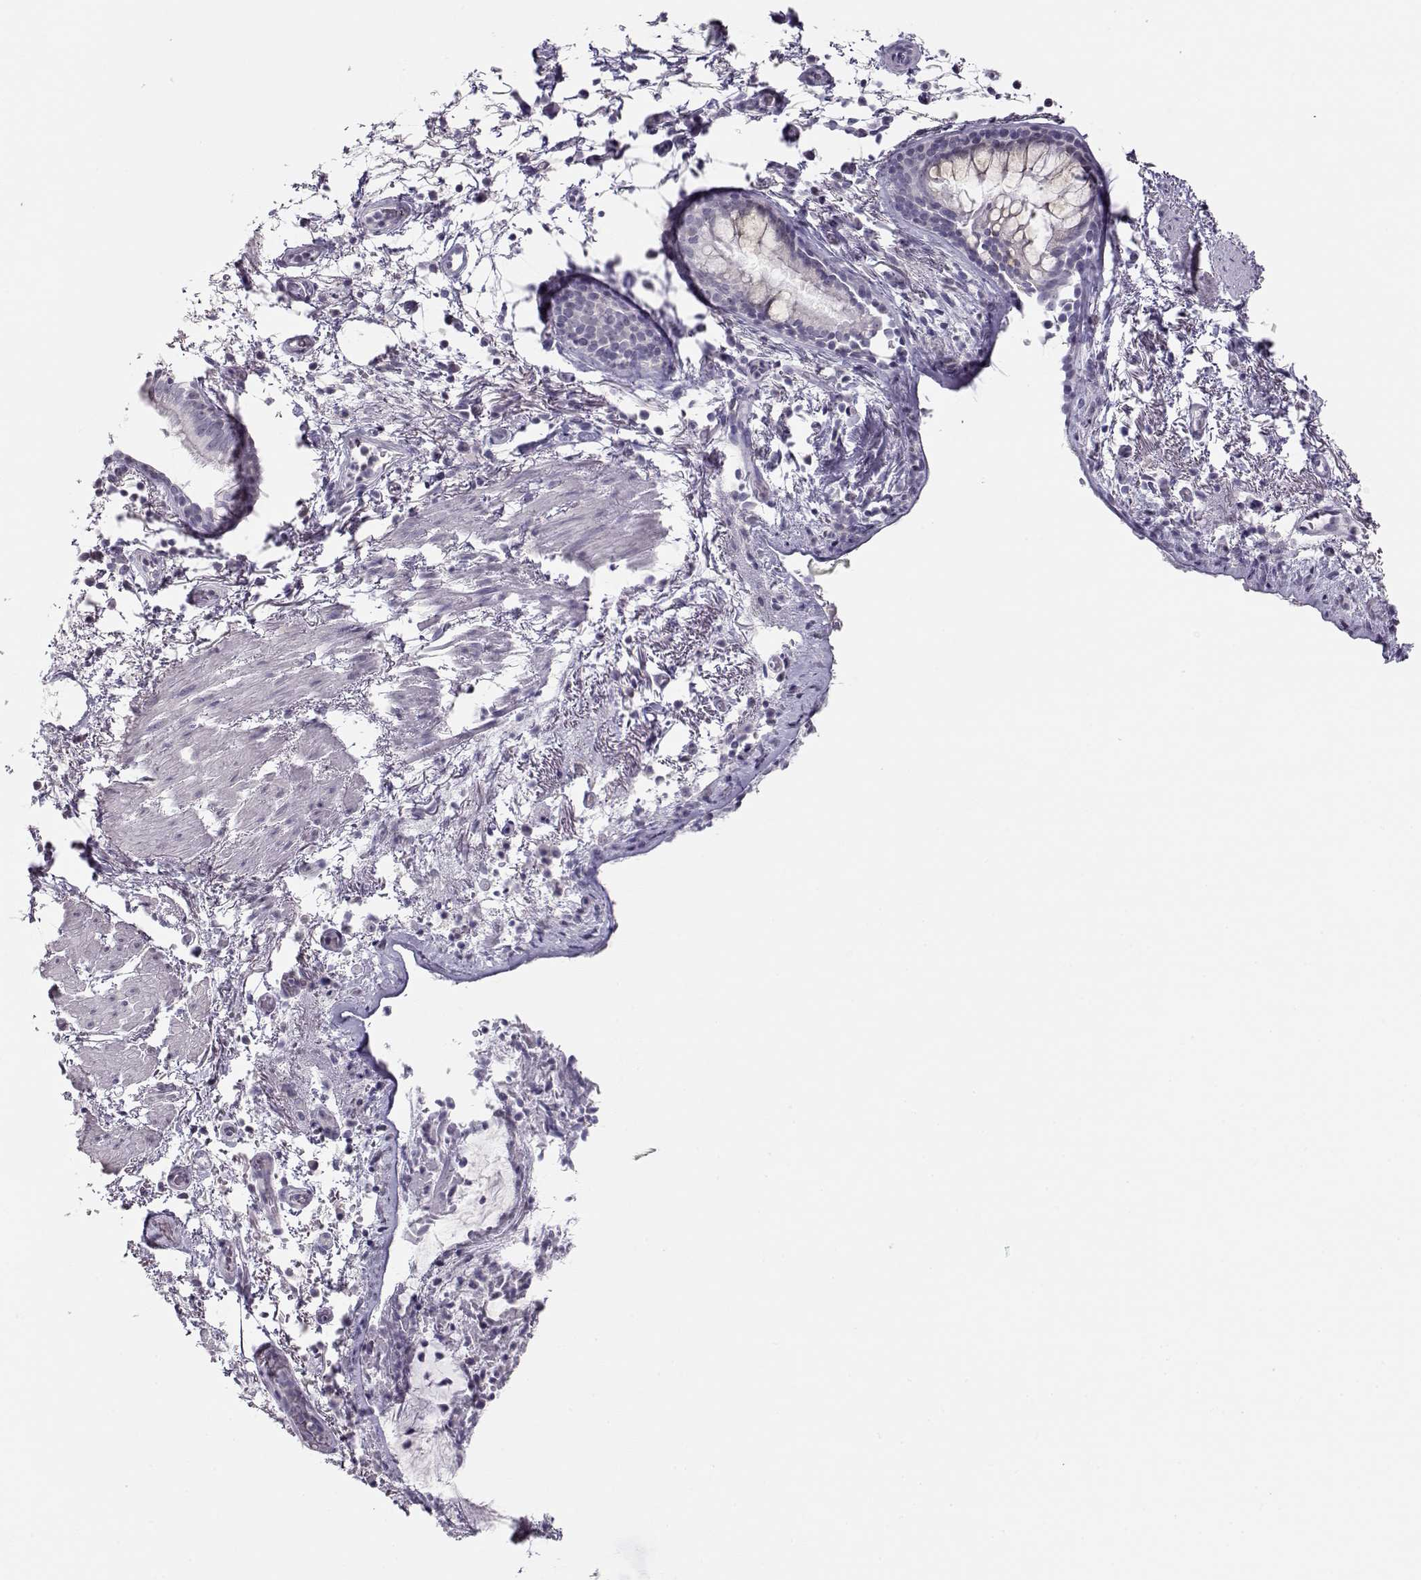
{"staining": {"intensity": "negative", "quantity": "none", "location": "none"}, "tissue": "bronchus", "cell_type": "Respiratory epithelial cells", "image_type": "normal", "snomed": [{"axis": "morphology", "description": "Normal tissue, NOS"}, {"axis": "topography", "description": "Bronchus"}], "caption": "The histopathology image demonstrates no significant positivity in respiratory epithelial cells of bronchus. The staining was performed using DAB to visualize the protein expression in brown, while the nuclei were stained in blue with hematoxylin (Magnification: 20x).", "gene": "IMPG1", "patient": {"sex": "female", "age": 64}}